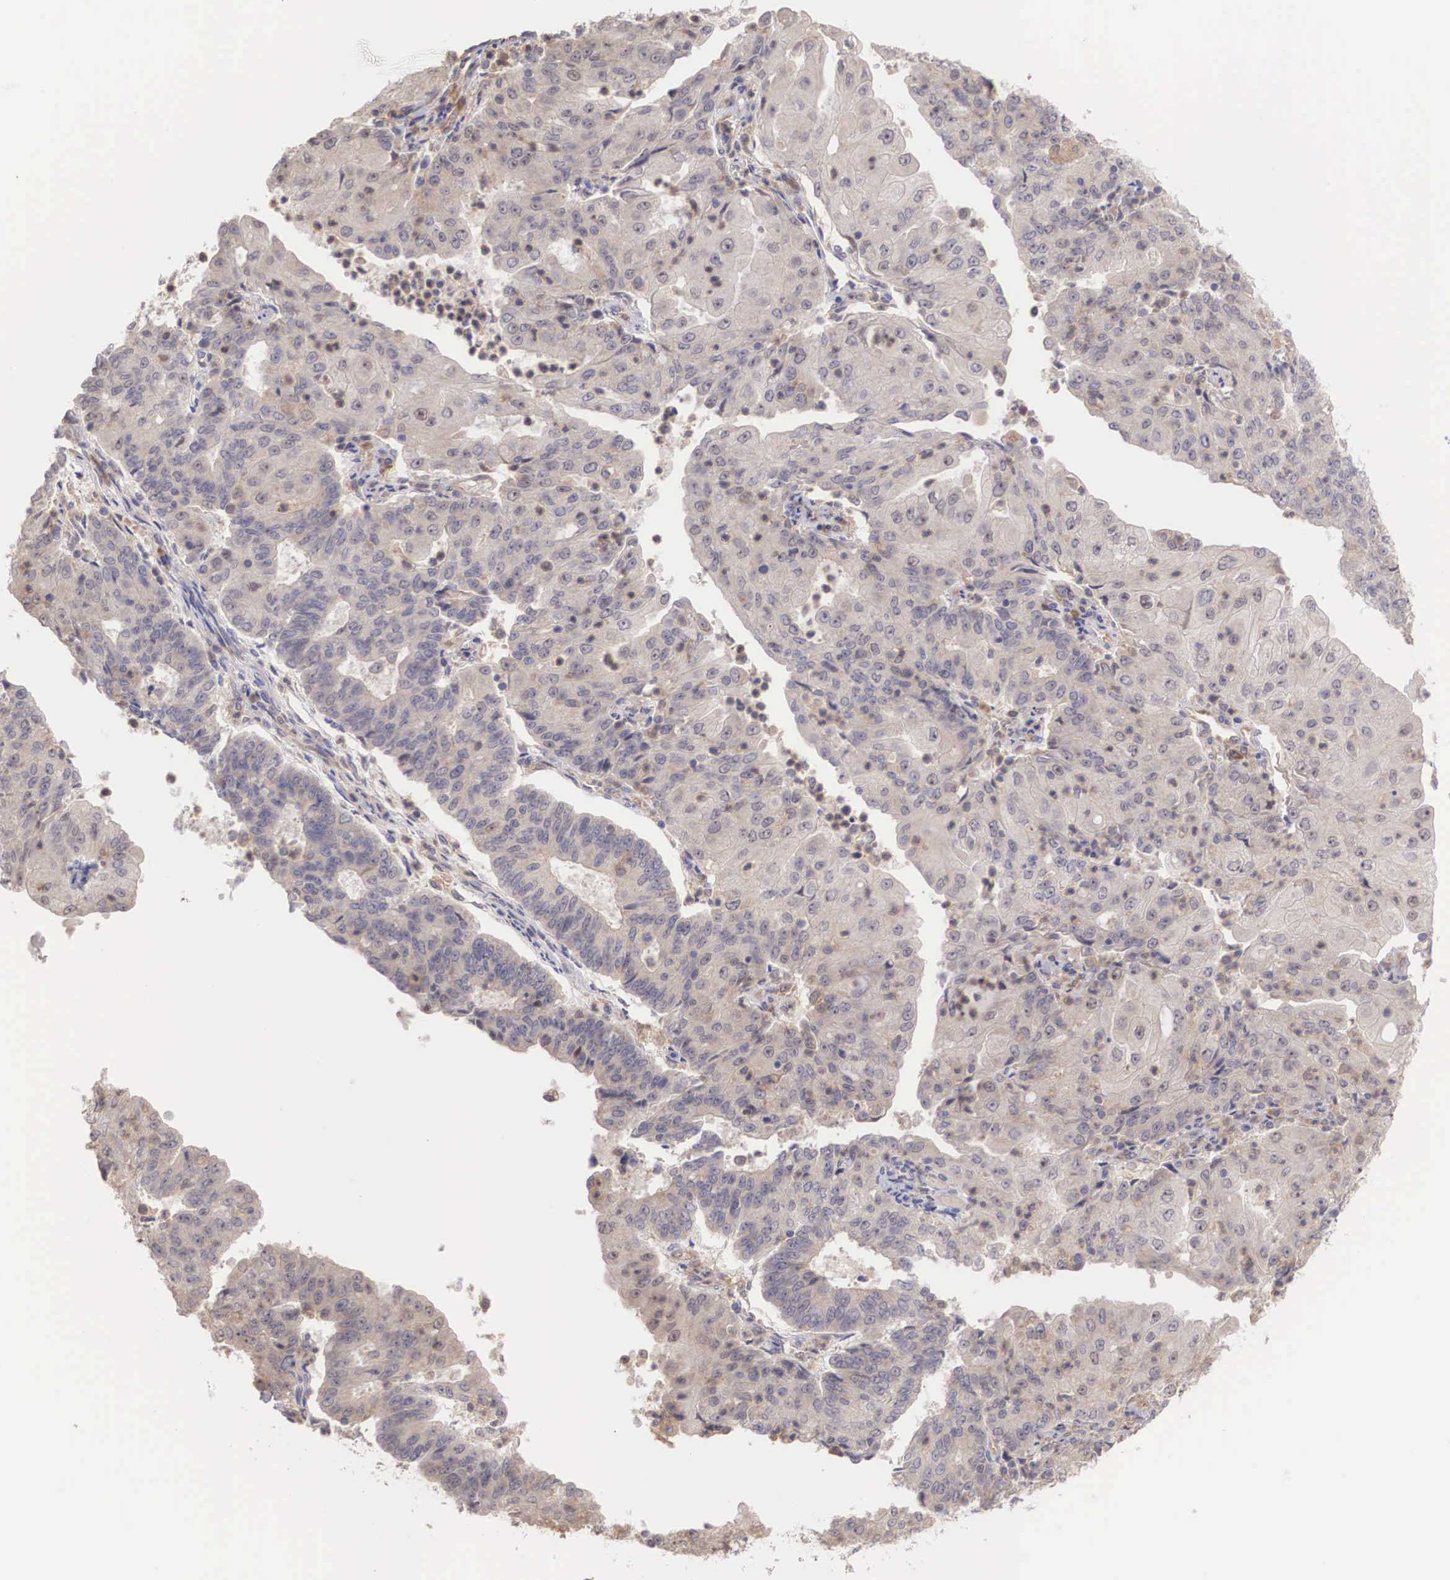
{"staining": {"intensity": "weak", "quantity": "25%-75%", "location": "cytoplasmic/membranous"}, "tissue": "endometrial cancer", "cell_type": "Tumor cells", "image_type": "cancer", "snomed": [{"axis": "morphology", "description": "Adenocarcinoma, NOS"}, {"axis": "topography", "description": "Endometrium"}], "caption": "Immunohistochemistry (IHC) histopathology image of human adenocarcinoma (endometrial) stained for a protein (brown), which exhibits low levels of weak cytoplasmic/membranous positivity in about 25%-75% of tumor cells.", "gene": "DNAJB7", "patient": {"sex": "female", "age": 56}}